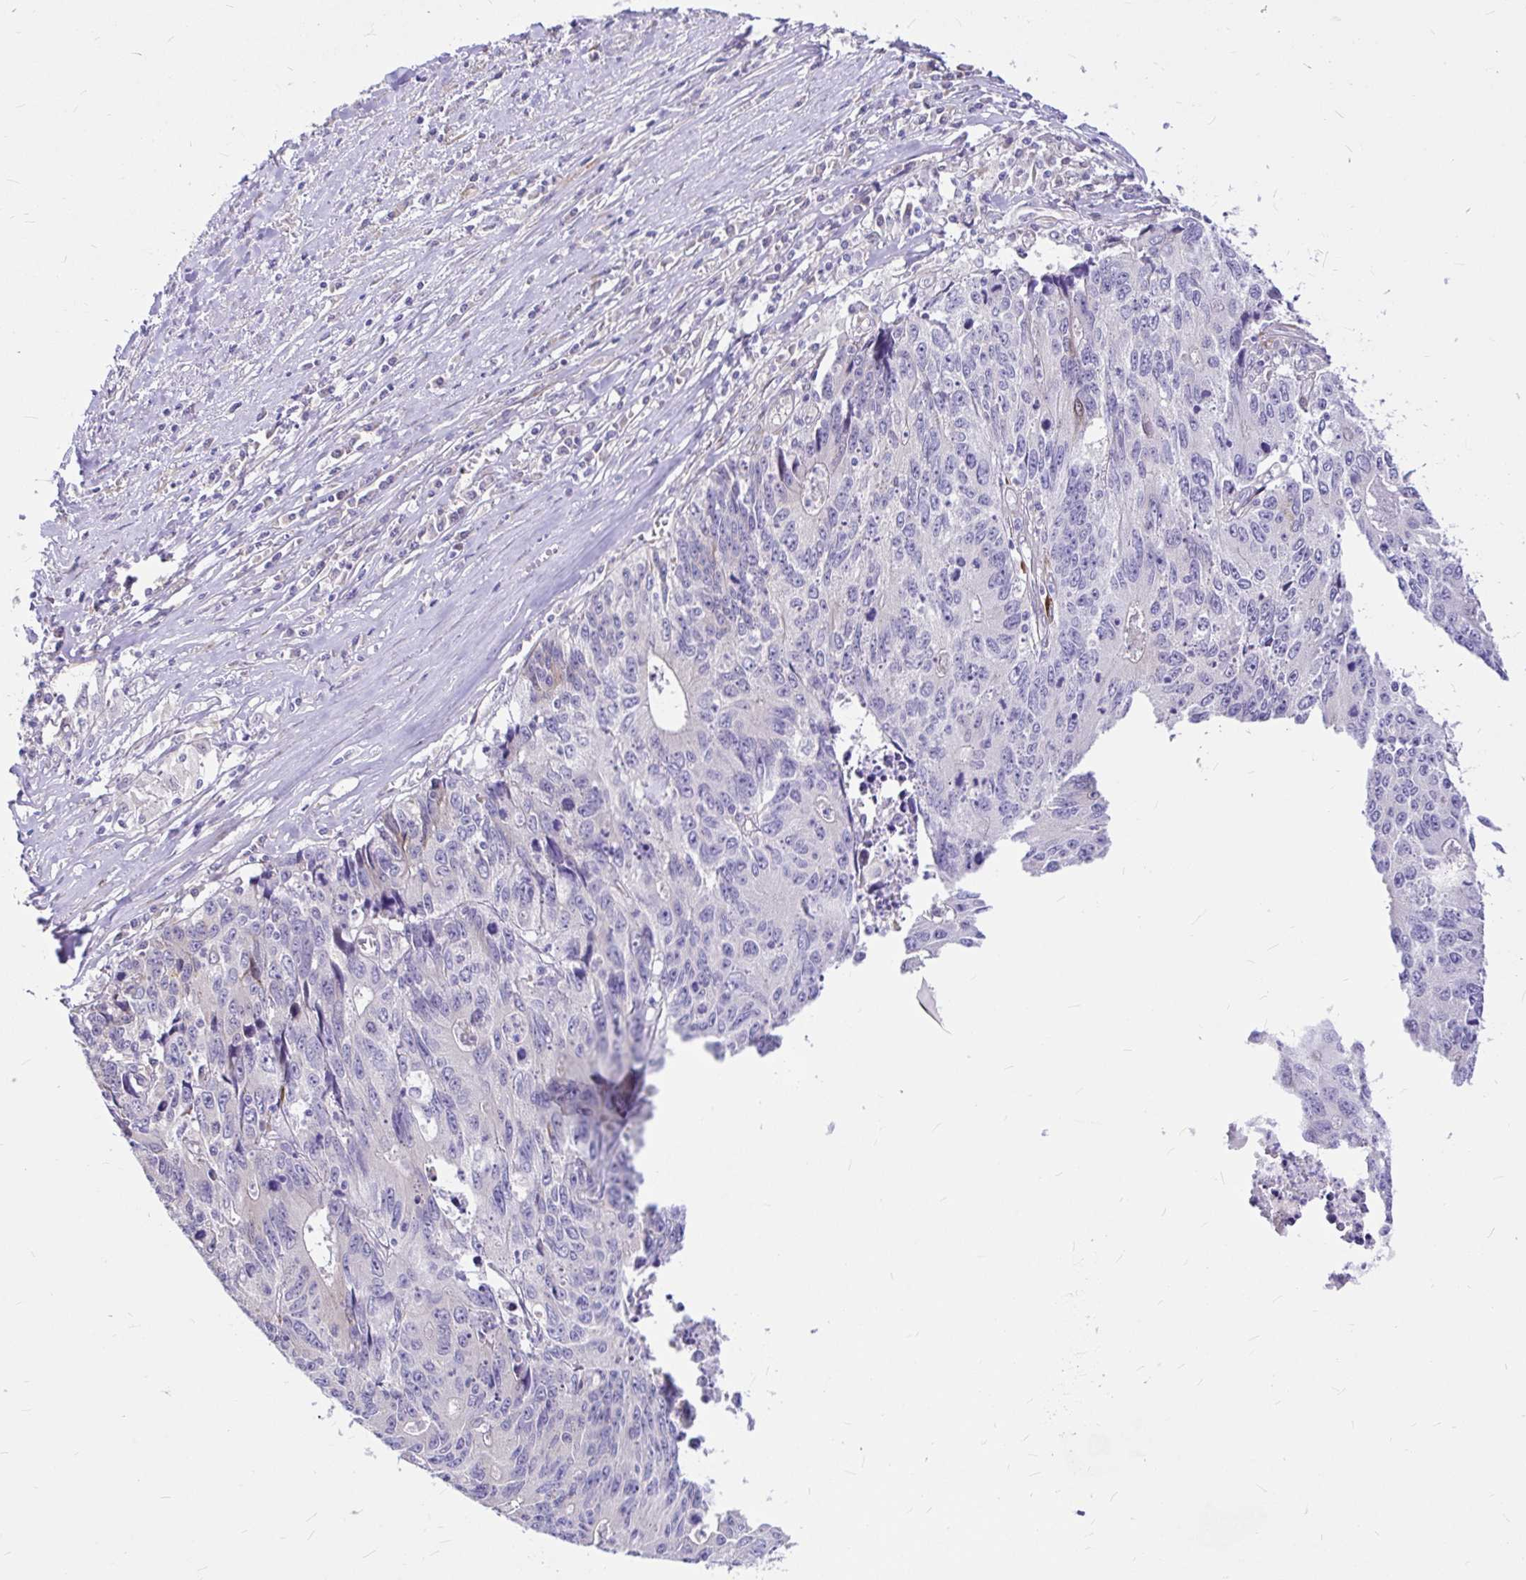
{"staining": {"intensity": "negative", "quantity": "none", "location": "none"}, "tissue": "liver cancer", "cell_type": "Tumor cells", "image_type": "cancer", "snomed": [{"axis": "morphology", "description": "Cholangiocarcinoma"}, {"axis": "topography", "description": "Liver"}], "caption": "Immunohistochemical staining of liver cancer (cholangiocarcinoma) shows no significant positivity in tumor cells.", "gene": "GABBR2", "patient": {"sex": "male", "age": 65}}